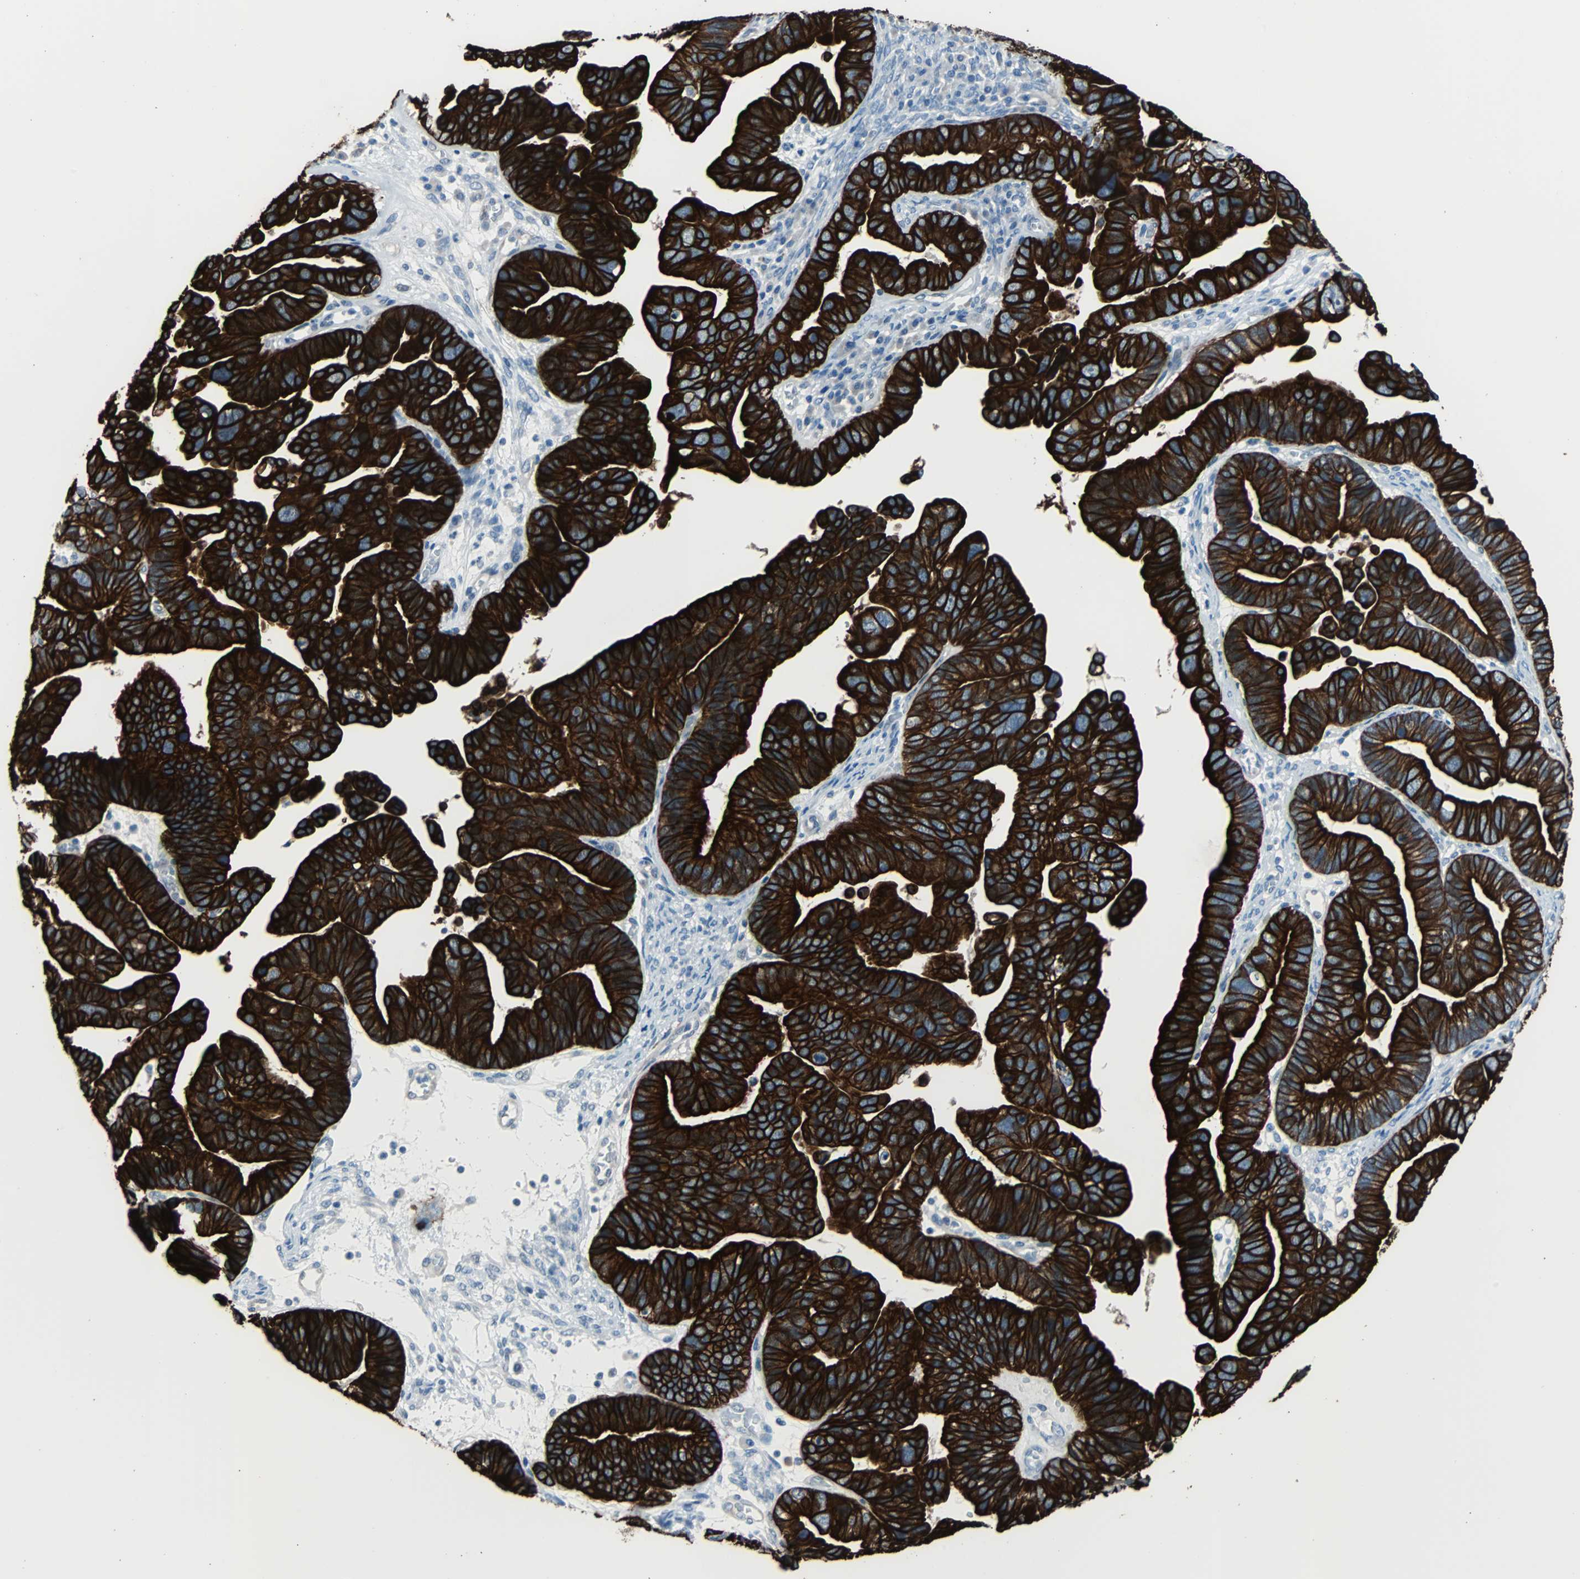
{"staining": {"intensity": "moderate", "quantity": ">75%", "location": "cytoplasmic/membranous"}, "tissue": "ovarian cancer", "cell_type": "Tumor cells", "image_type": "cancer", "snomed": [{"axis": "morphology", "description": "Cystadenocarcinoma, serous, NOS"}, {"axis": "topography", "description": "Ovary"}], "caption": "IHC (DAB) staining of human ovarian cancer demonstrates moderate cytoplasmic/membranous protein staining in approximately >75% of tumor cells. (DAB IHC, brown staining for protein, blue staining for nuclei).", "gene": "KRT7", "patient": {"sex": "female", "age": 56}}